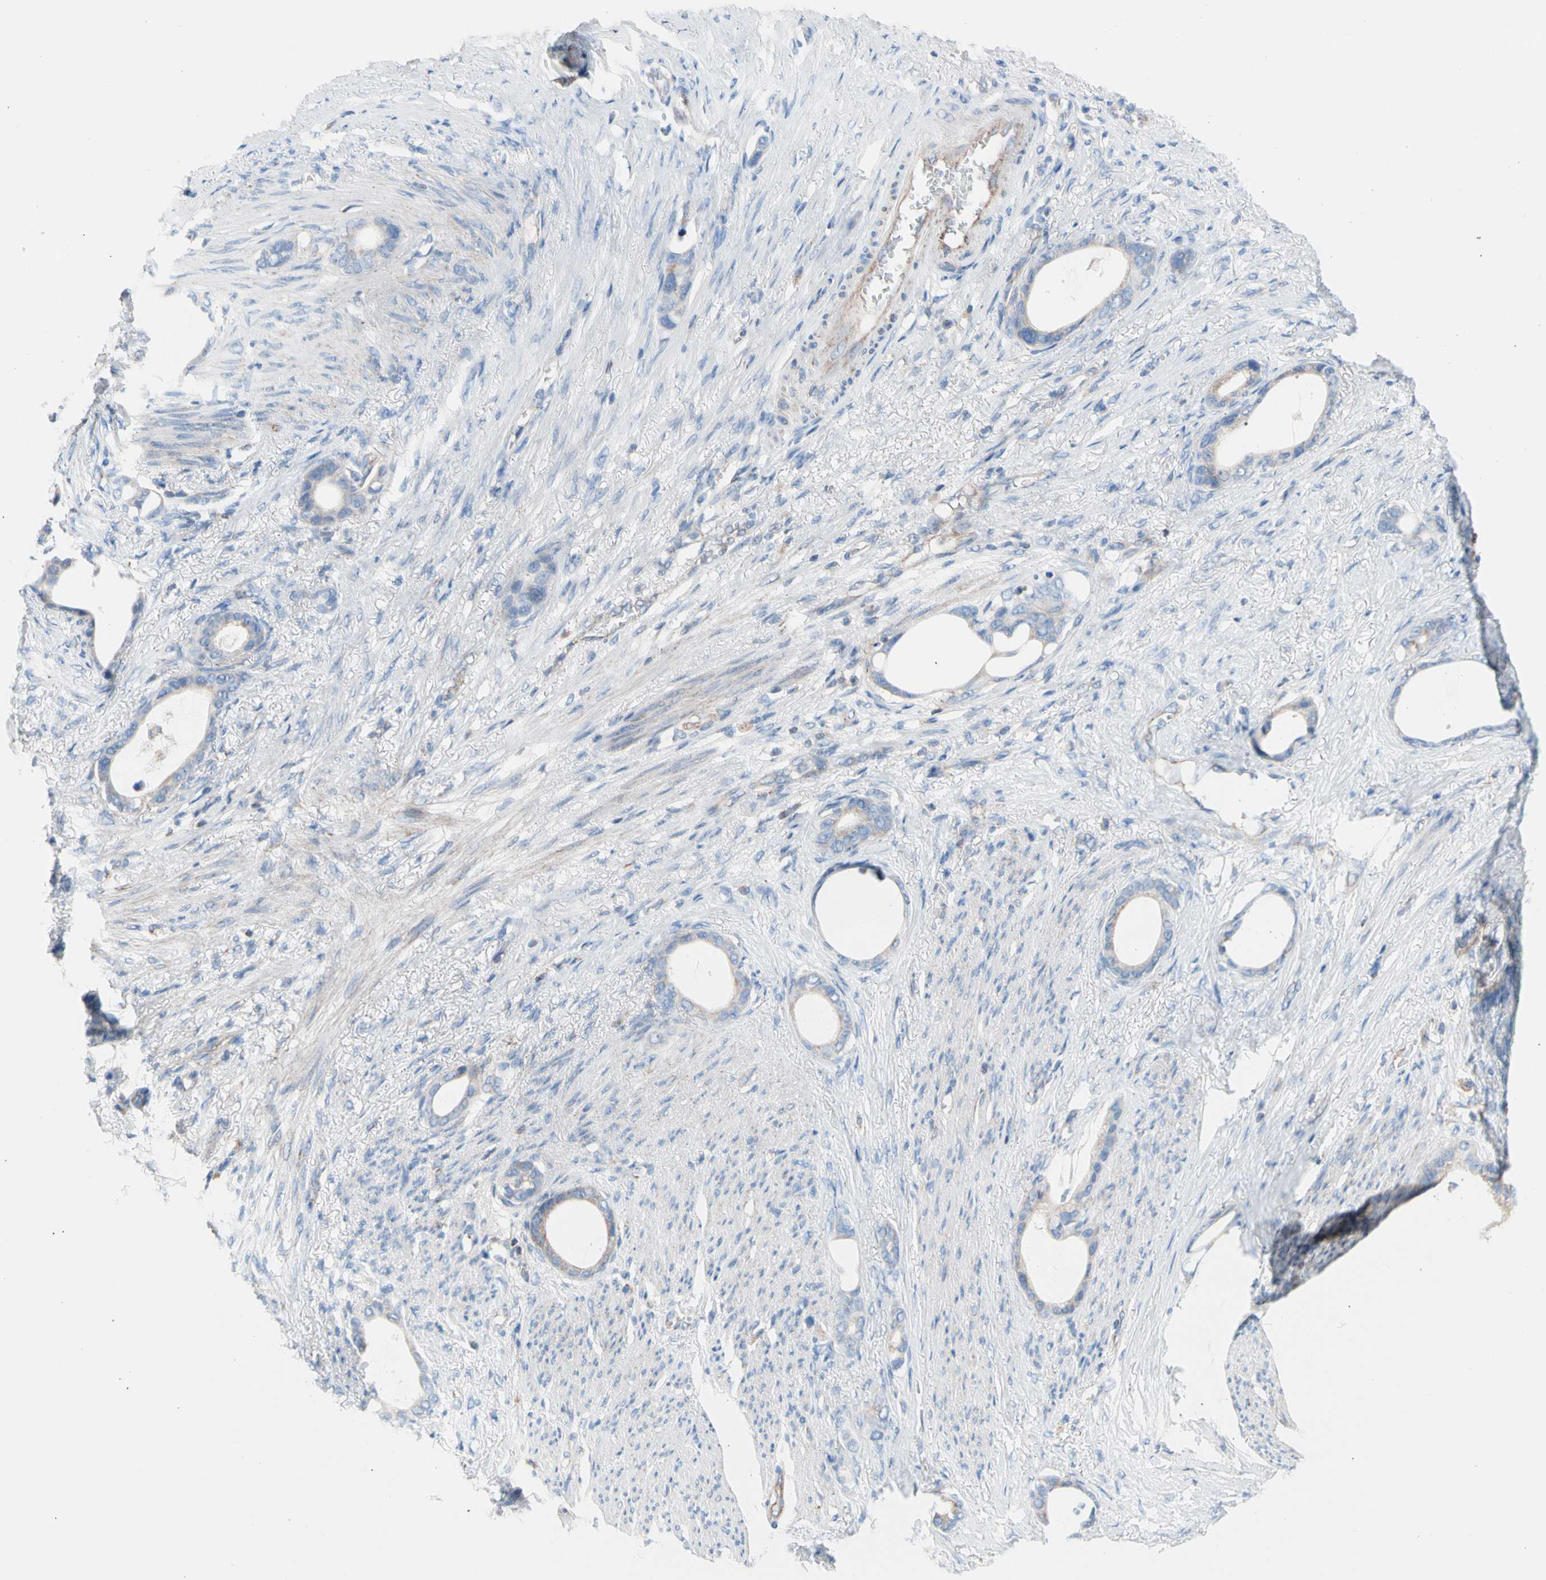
{"staining": {"intensity": "weak", "quantity": "<25%", "location": "cytoplasmic/membranous"}, "tissue": "stomach cancer", "cell_type": "Tumor cells", "image_type": "cancer", "snomed": [{"axis": "morphology", "description": "Adenocarcinoma, NOS"}, {"axis": "topography", "description": "Stomach"}], "caption": "Stomach cancer was stained to show a protein in brown. There is no significant staining in tumor cells.", "gene": "HK1", "patient": {"sex": "female", "age": 75}}